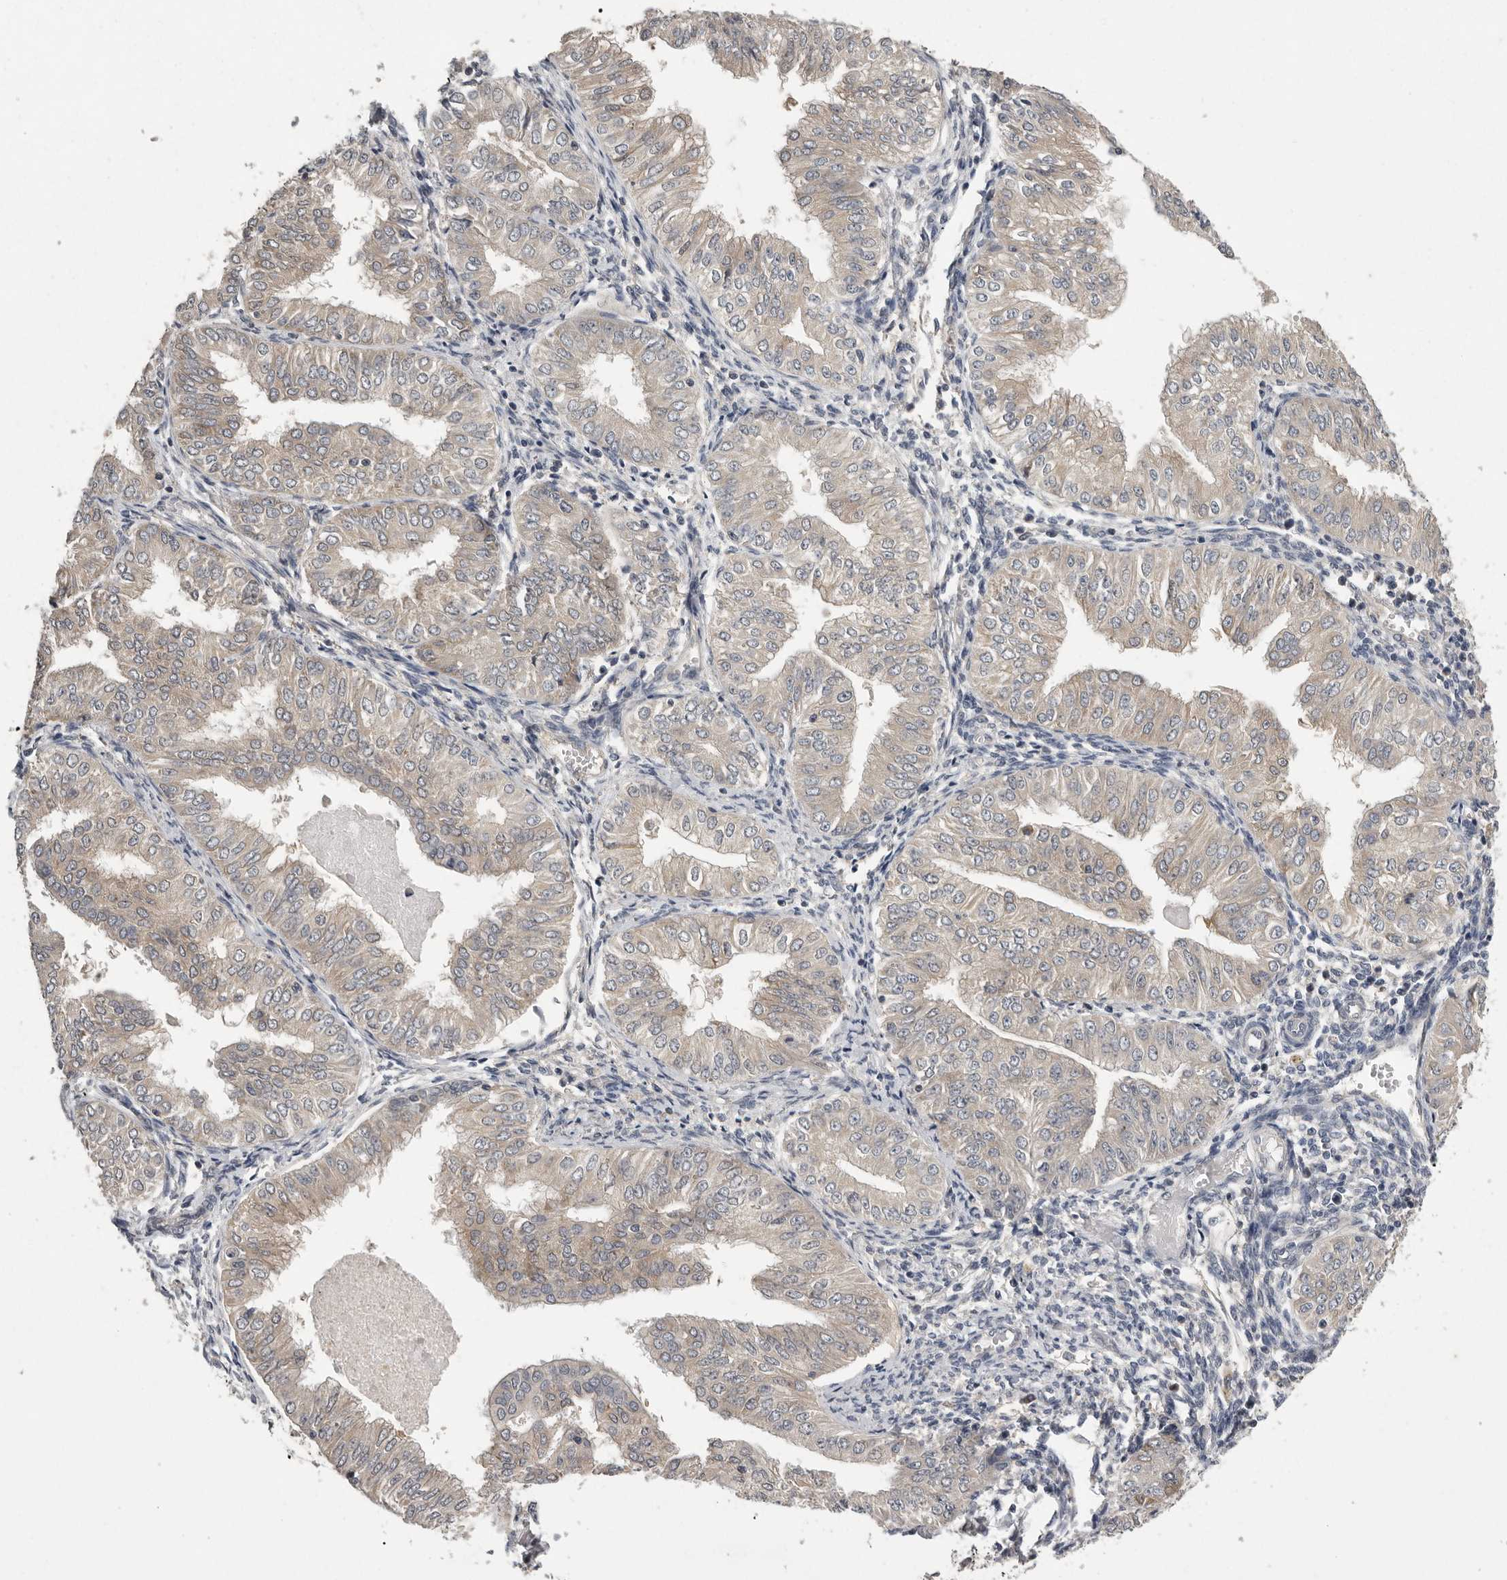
{"staining": {"intensity": "weak", "quantity": "<25%", "location": "cytoplasmic/membranous"}, "tissue": "endometrial cancer", "cell_type": "Tumor cells", "image_type": "cancer", "snomed": [{"axis": "morphology", "description": "Normal tissue, NOS"}, {"axis": "morphology", "description": "Adenocarcinoma, NOS"}, {"axis": "topography", "description": "Endometrium"}], "caption": "Immunohistochemical staining of endometrial cancer exhibits no significant staining in tumor cells. (DAB immunohistochemistry (IHC) visualized using brightfield microscopy, high magnification).", "gene": "RALGPS2", "patient": {"sex": "female", "age": 53}}